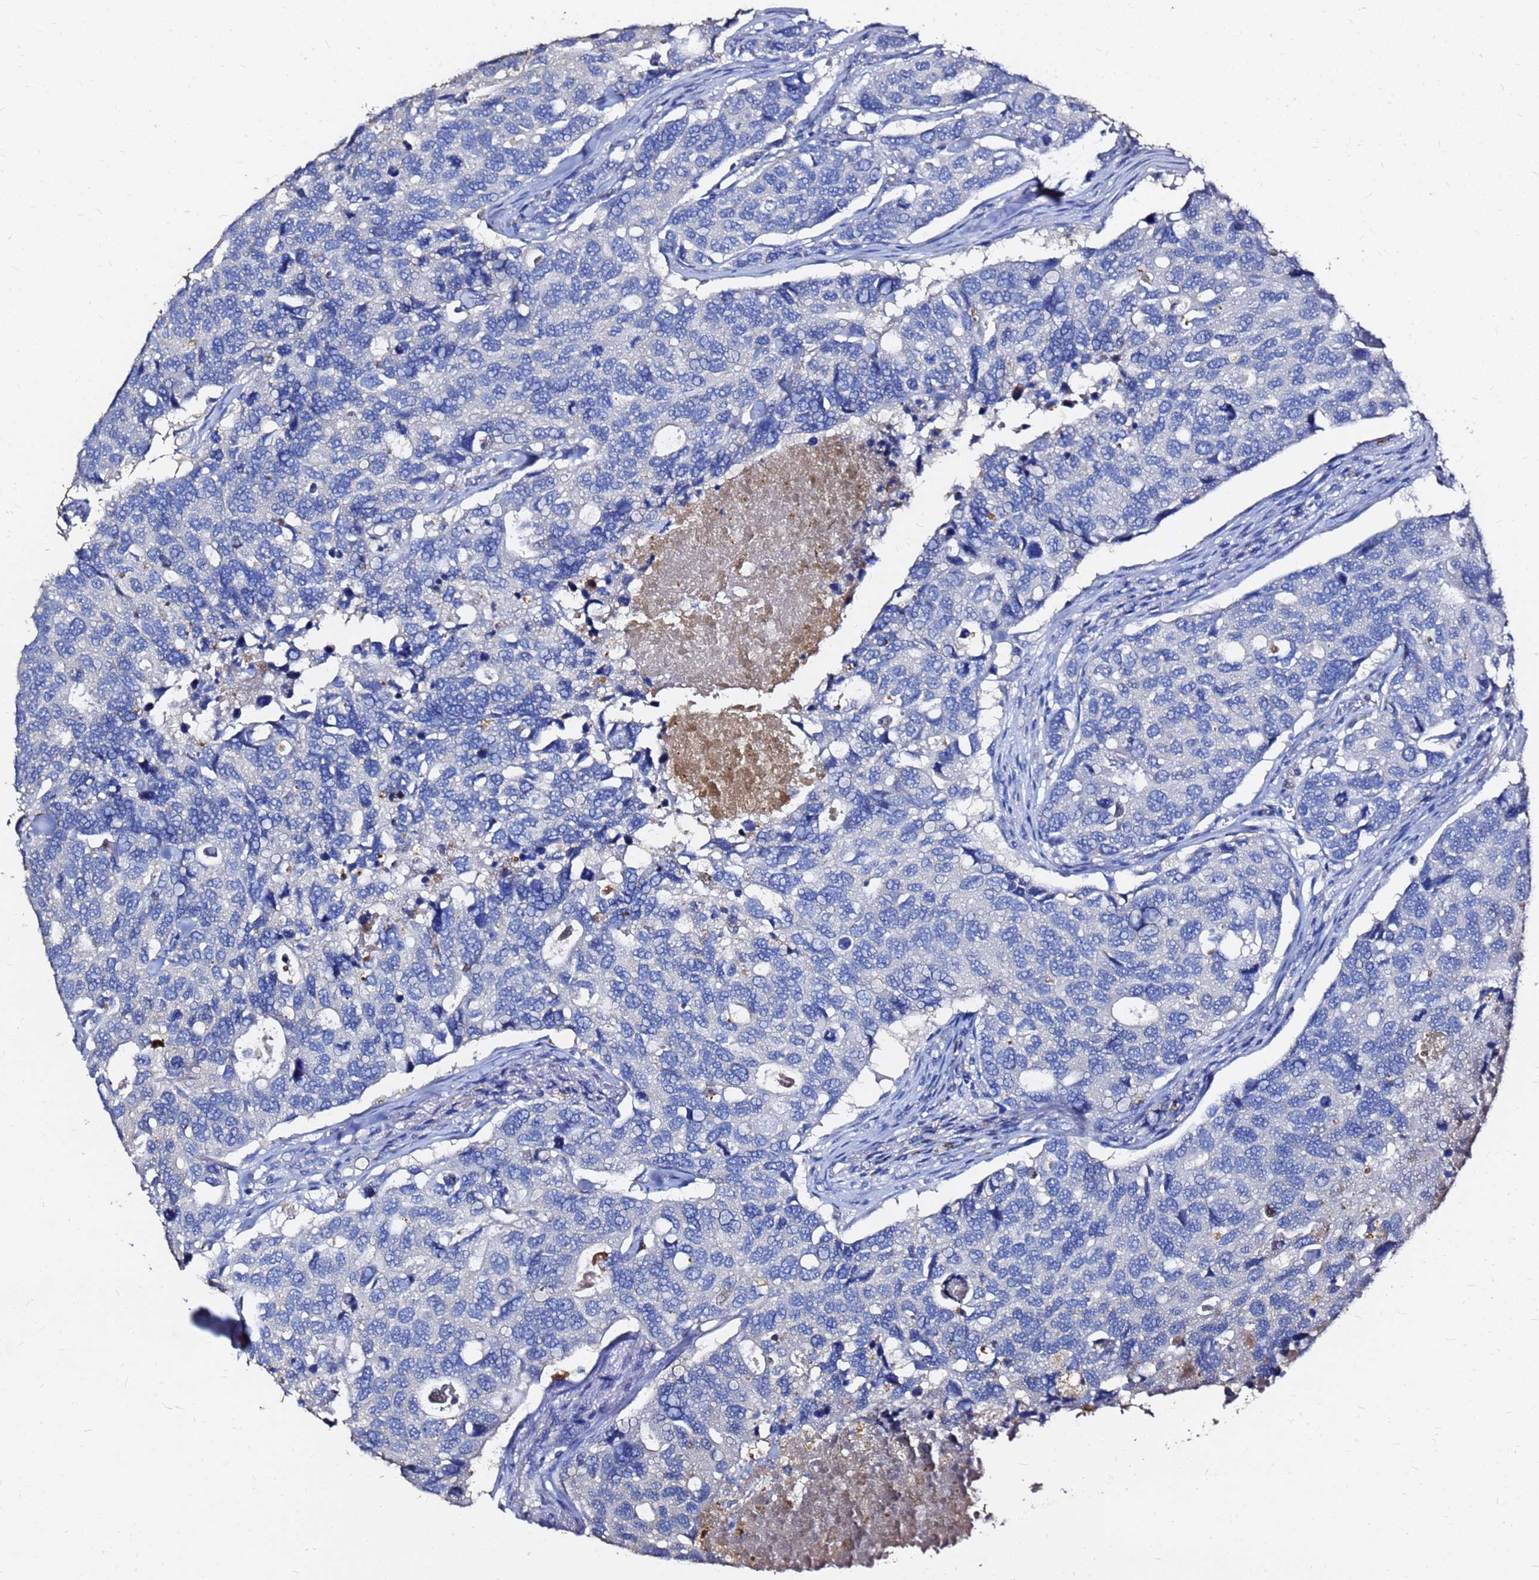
{"staining": {"intensity": "negative", "quantity": "none", "location": "none"}, "tissue": "breast cancer", "cell_type": "Tumor cells", "image_type": "cancer", "snomed": [{"axis": "morphology", "description": "Duct carcinoma"}, {"axis": "topography", "description": "Breast"}], "caption": "Immunohistochemistry (IHC) micrograph of human breast infiltrating ductal carcinoma stained for a protein (brown), which displays no expression in tumor cells.", "gene": "FAM183A", "patient": {"sex": "female", "age": 83}}